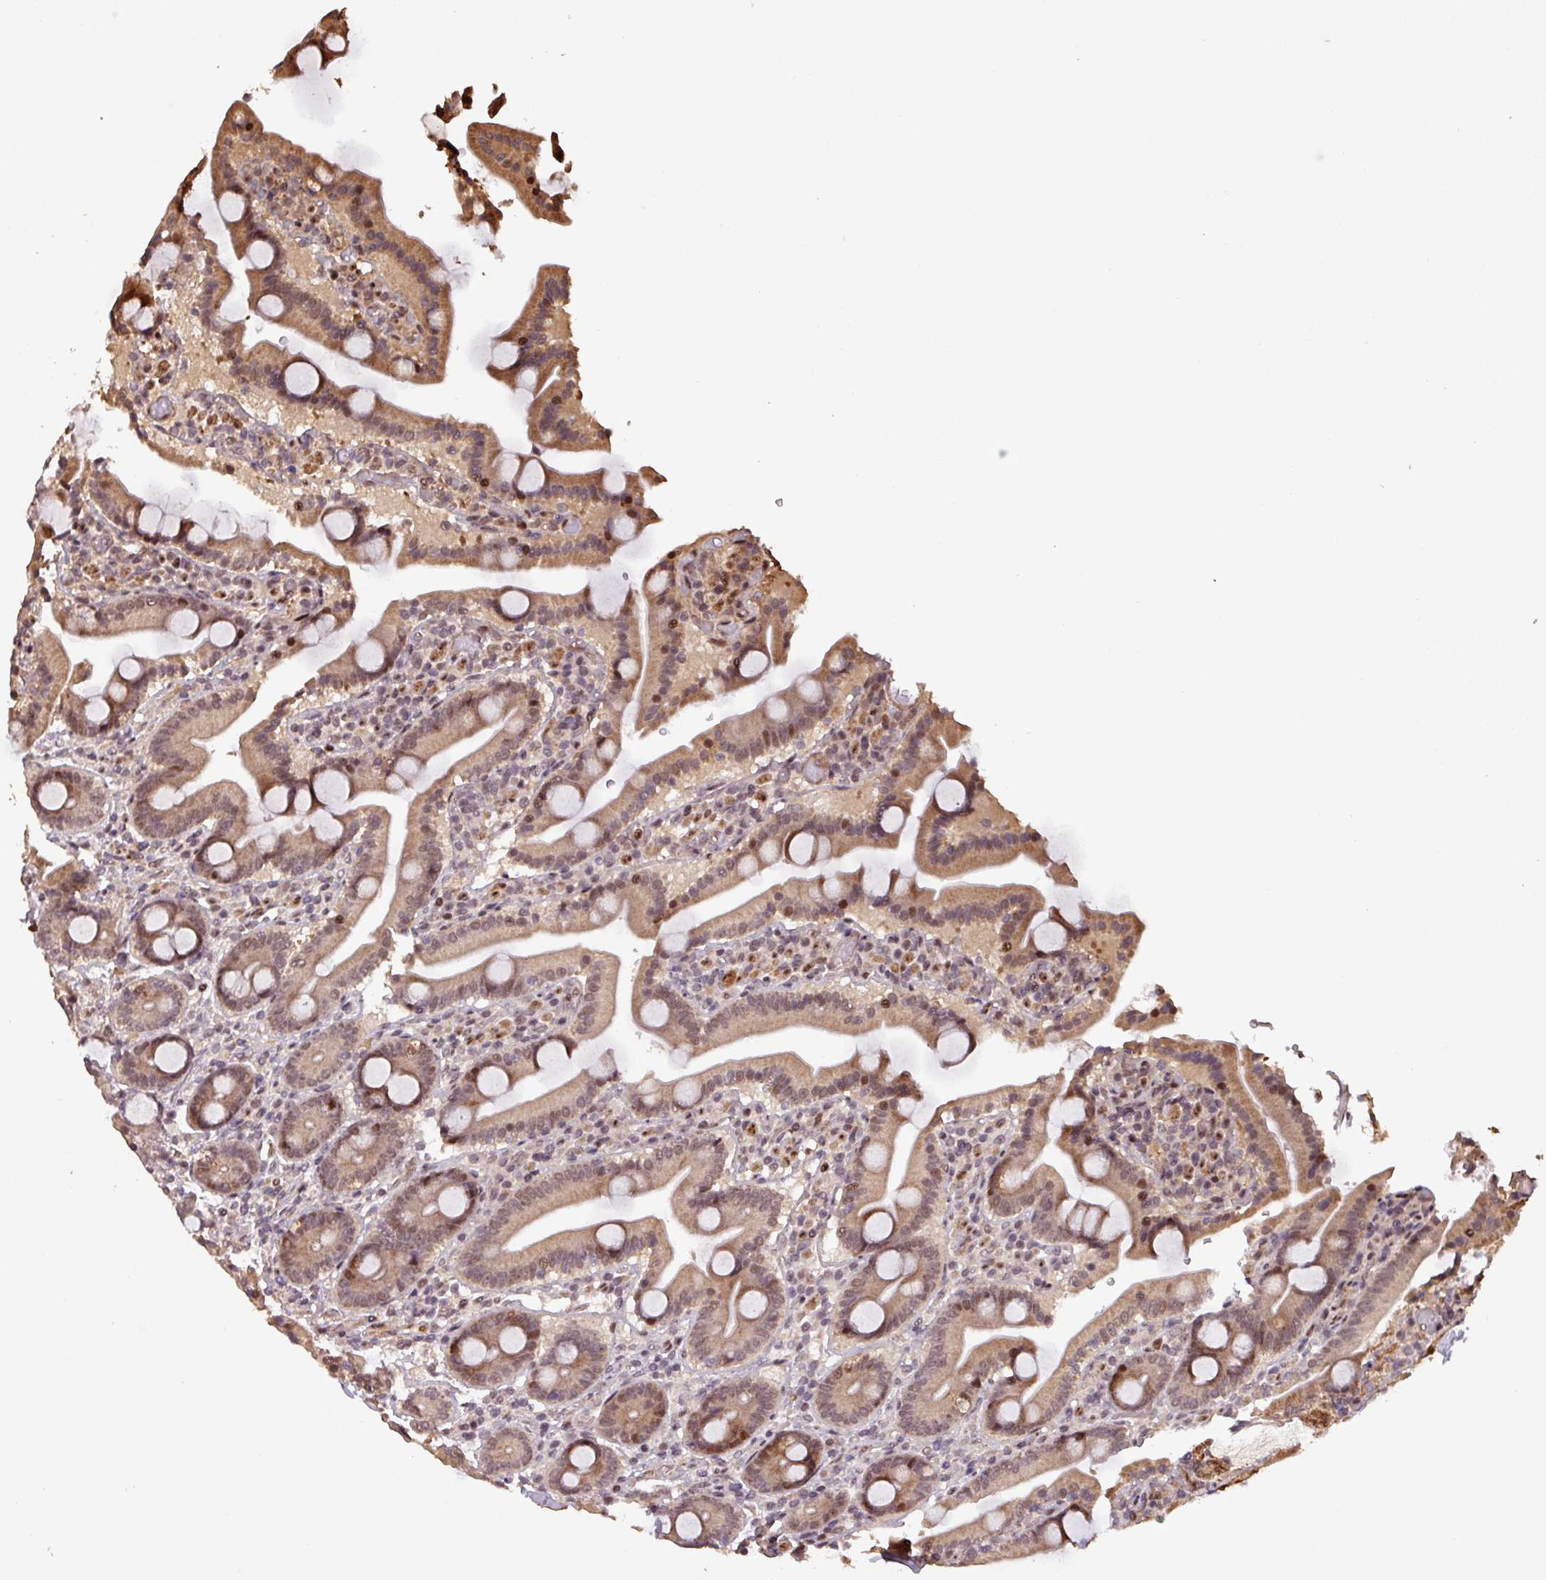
{"staining": {"intensity": "strong", "quantity": "25%-75%", "location": "cytoplasmic/membranous,nuclear"}, "tissue": "duodenum", "cell_type": "Glandular cells", "image_type": "normal", "snomed": [{"axis": "morphology", "description": "Normal tissue, NOS"}, {"axis": "topography", "description": "Duodenum"}], "caption": "Immunohistochemistry of unremarkable duodenum reveals high levels of strong cytoplasmic/membranous,nuclear positivity in approximately 25%-75% of glandular cells. (DAB = brown stain, brightfield microscopy at high magnification).", "gene": "SLC22A24", "patient": {"sex": "male", "age": 55}}